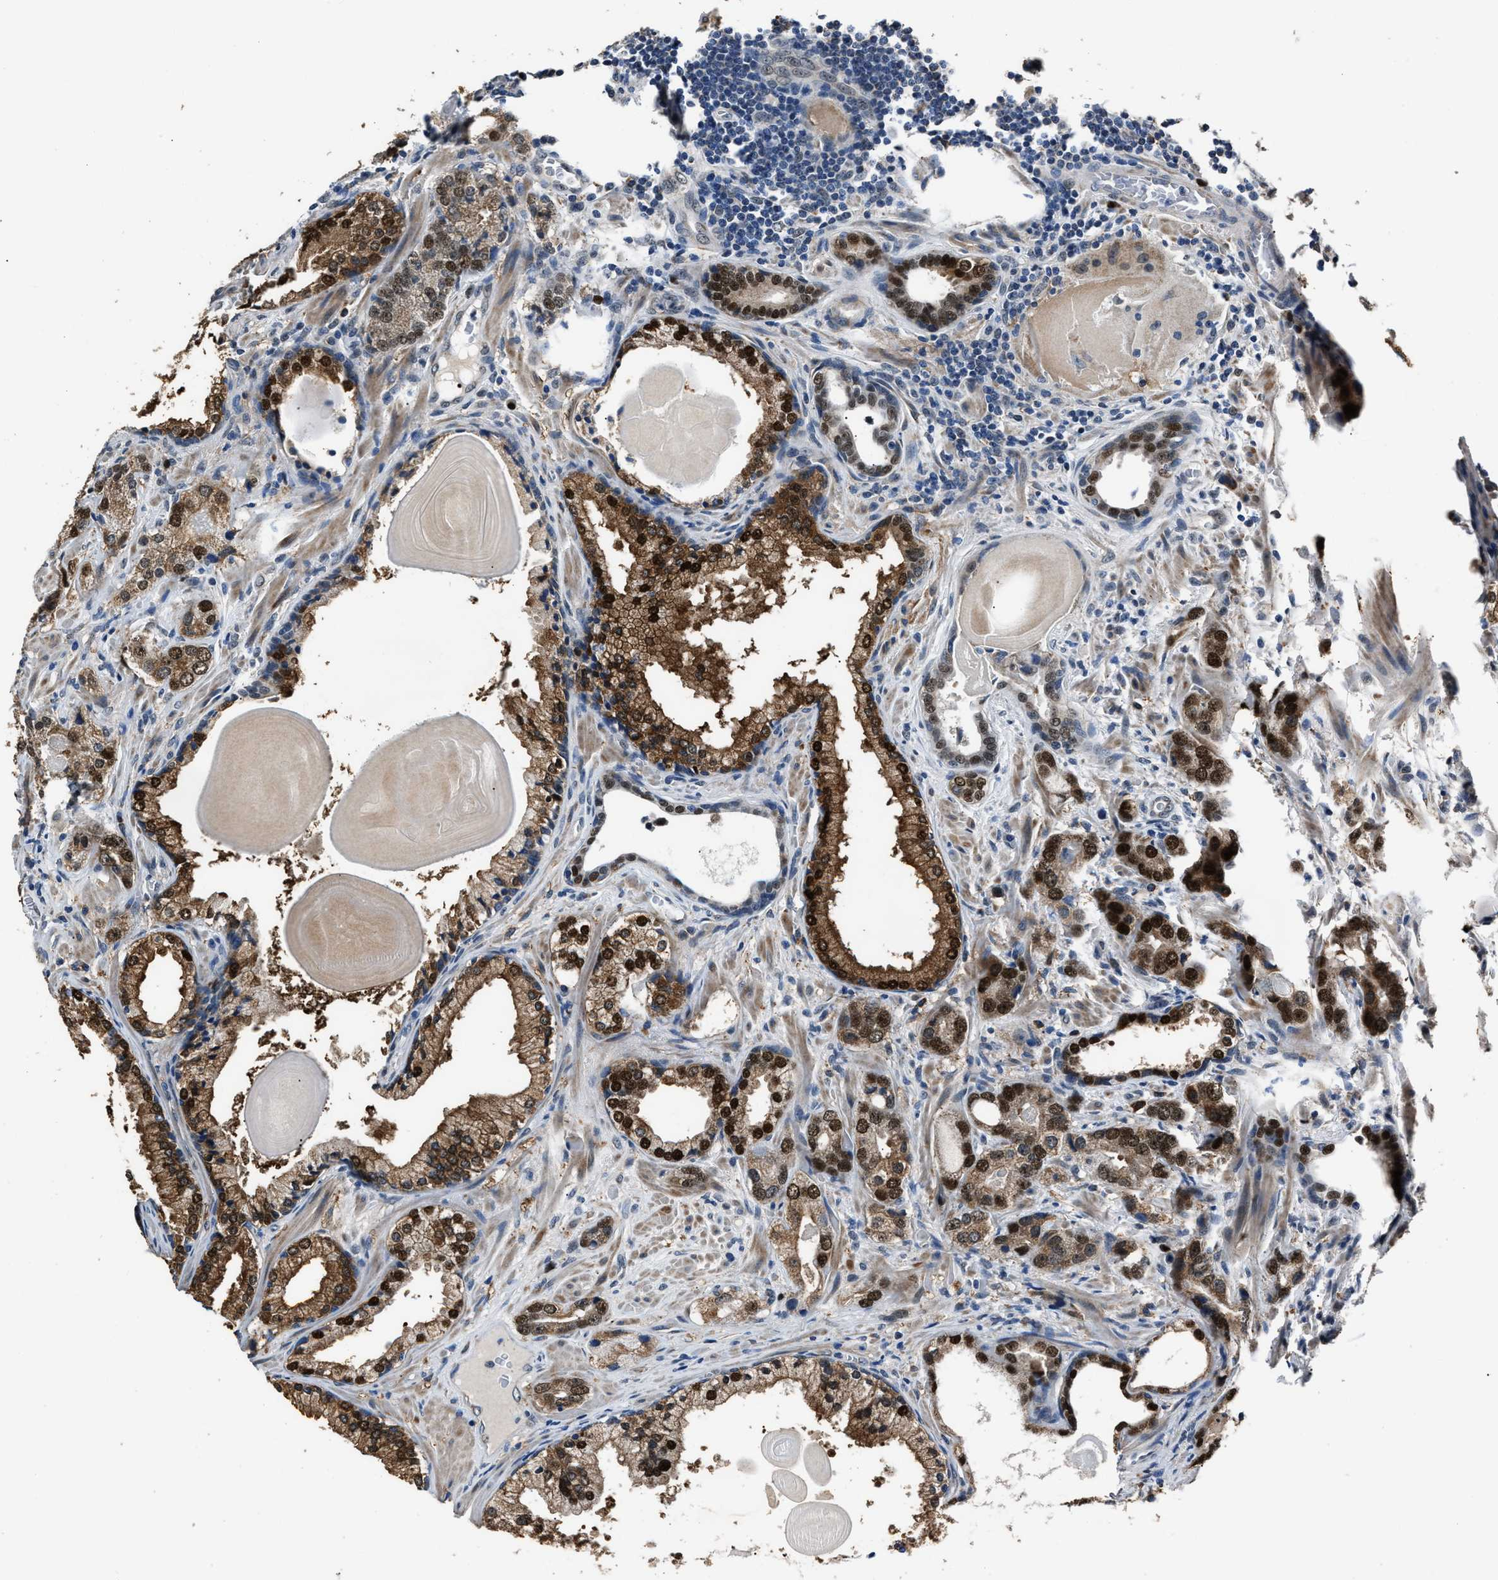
{"staining": {"intensity": "strong", "quantity": ">75%", "location": "cytoplasmic/membranous,nuclear"}, "tissue": "prostate cancer", "cell_type": "Tumor cells", "image_type": "cancer", "snomed": [{"axis": "morphology", "description": "Adenocarcinoma, High grade"}, {"axis": "topography", "description": "Prostate"}], "caption": "Immunohistochemical staining of human prostate cancer reveals high levels of strong cytoplasmic/membranous and nuclear staining in approximately >75% of tumor cells.", "gene": "NSUN5", "patient": {"sex": "male", "age": 63}}